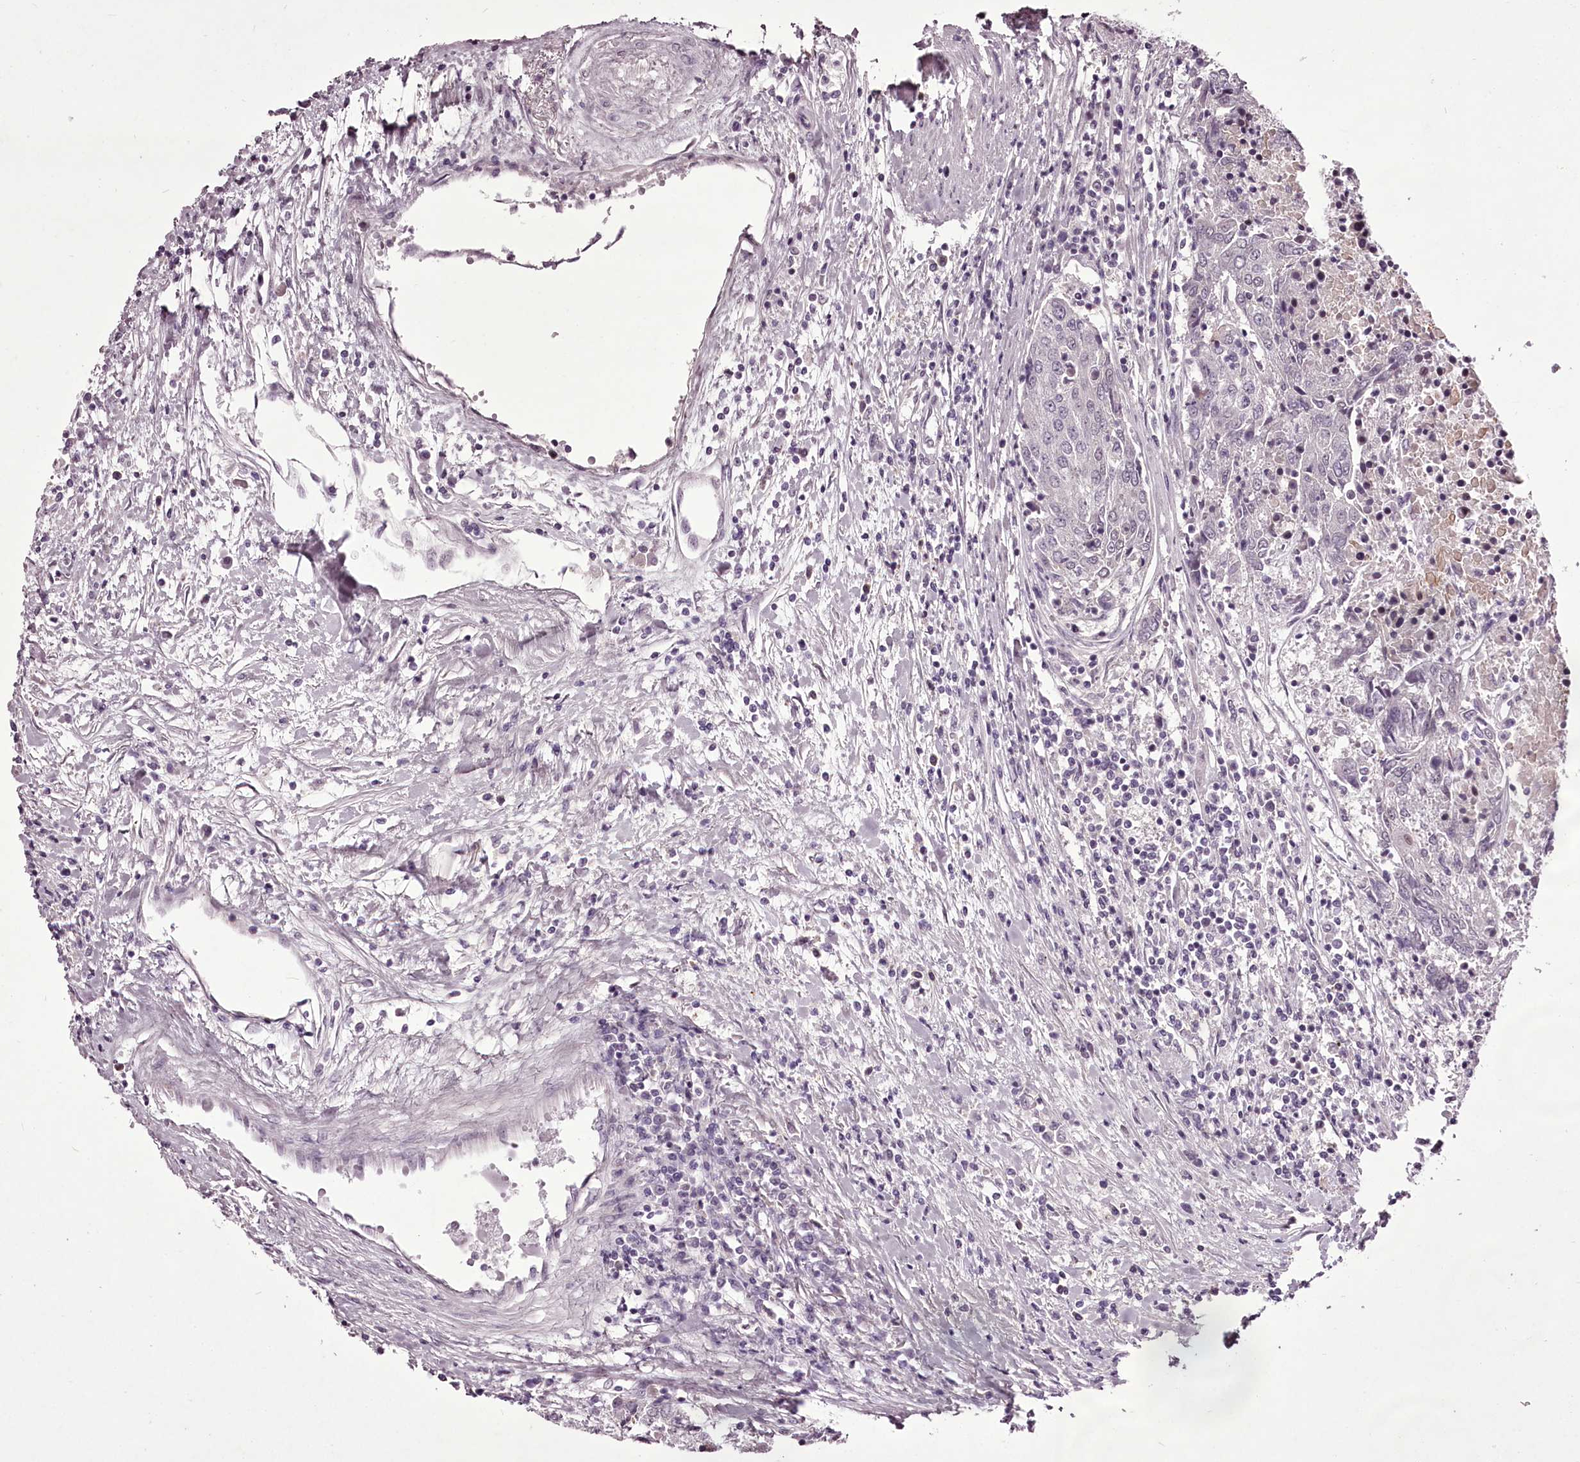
{"staining": {"intensity": "negative", "quantity": "none", "location": "none"}, "tissue": "urothelial cancer", "cell_type": "Tumor cells", "image_type": "cancer", "snomed": [{"axis": "morphology", "description": "Urothelial carcinoma, High grade"}, {"axis": "topography", "description": "Urinary bladder"}], "caption": "A high-resolution histopathology image shows immunohistochemistry (IHC) staining of urothelial cancer, which demonstrates no significant staining in tumor cells. Brightfield microscopy of immunohistochemistry stained with DAB (3,3'-diaminobenzidine) (brown) and hematoxylin (blue), captured at high magnification.", "gene": "C1orf56", "patient": {"sex": "female", "age": 85}}